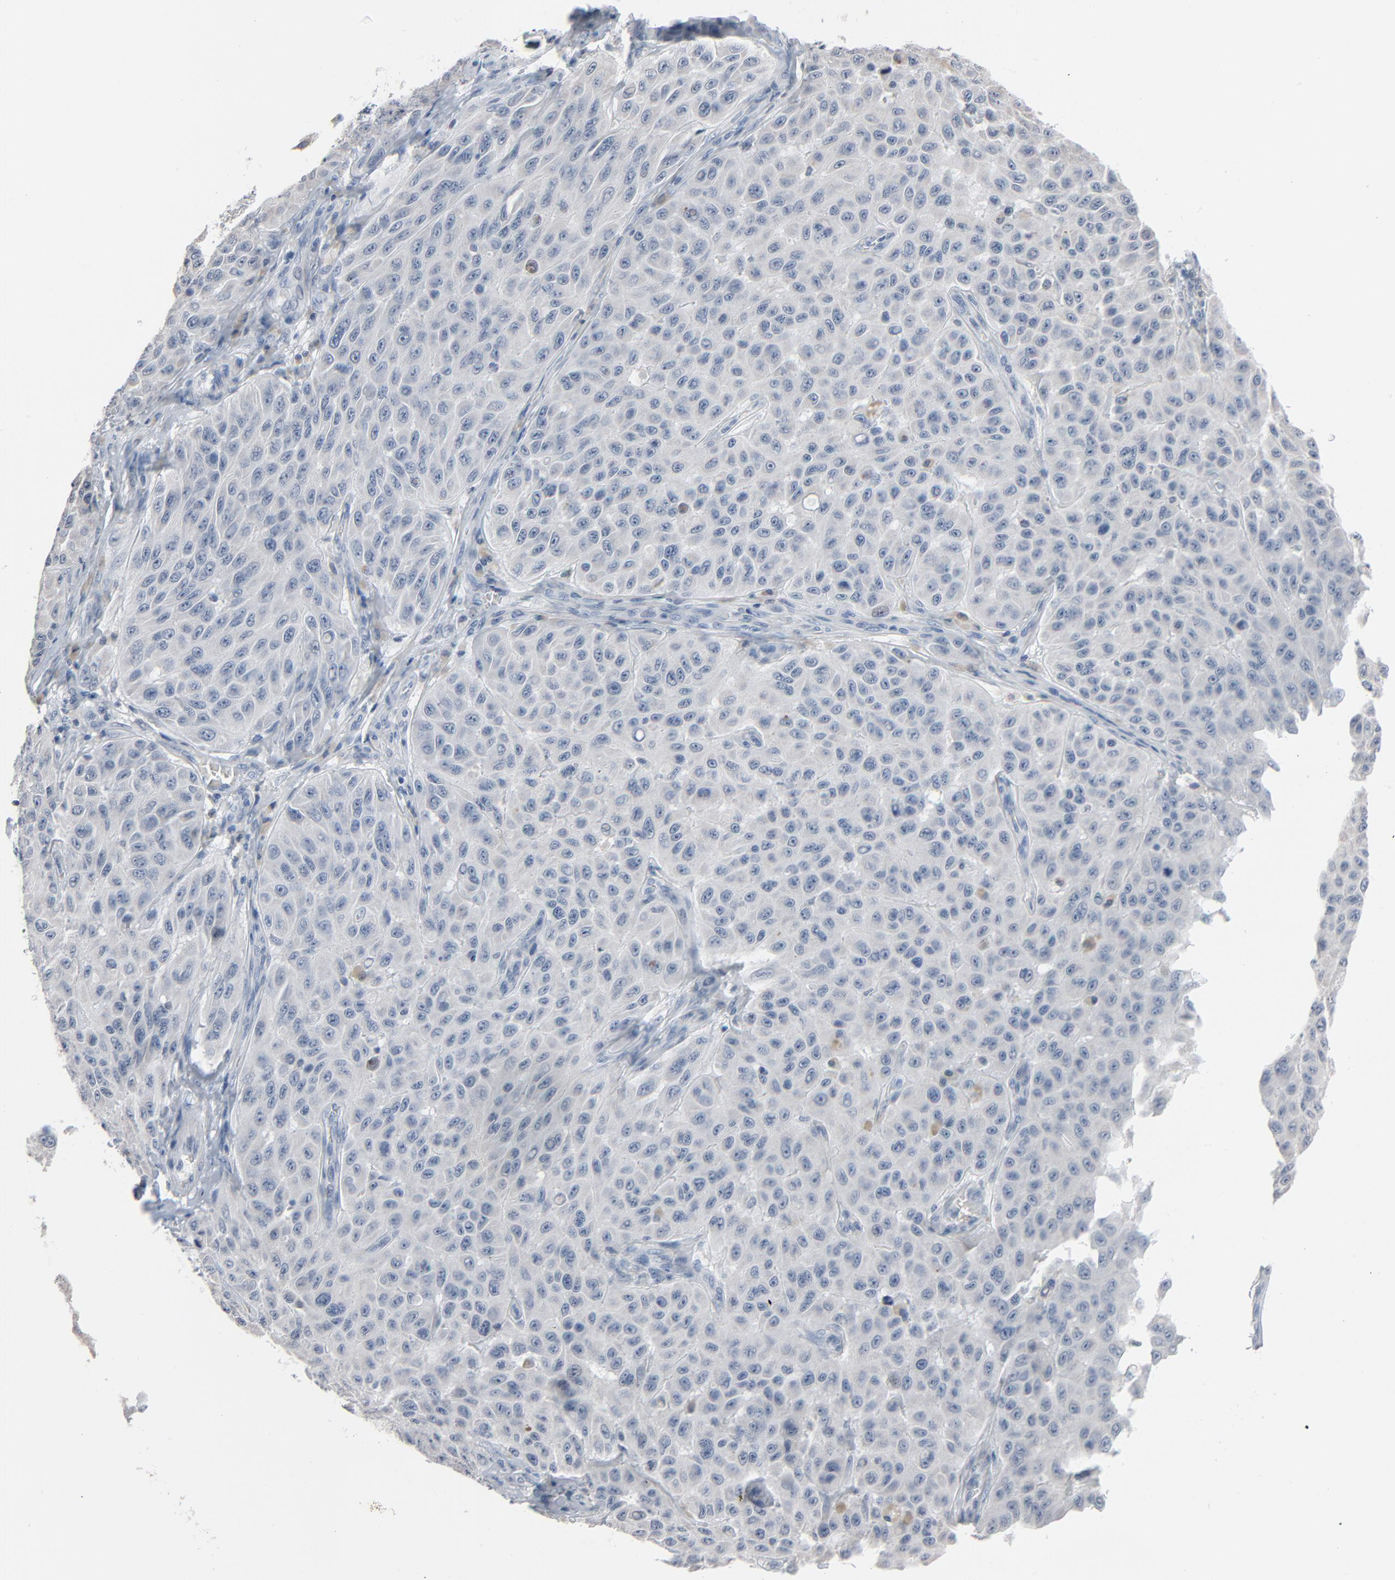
{"staining": {"intensity": "negative", "quantity": "none", "location": "none"}, "tissue": "melanoma", "cell_type": "Tumor cells", "image_type": "cancer", "snomed": [{"axis": "morphology", "description": "Malignant melanoma, NOS"}, {"axis": "topography", "description": "Skin"}], "caption": "Immunohistochemistry photomicrograph of human malignant melanoma stained for a protein (brown), which shows no expression in tumor cells.", "gene": "SAGE1", "patient": {"sex": "male", "age": 30}}